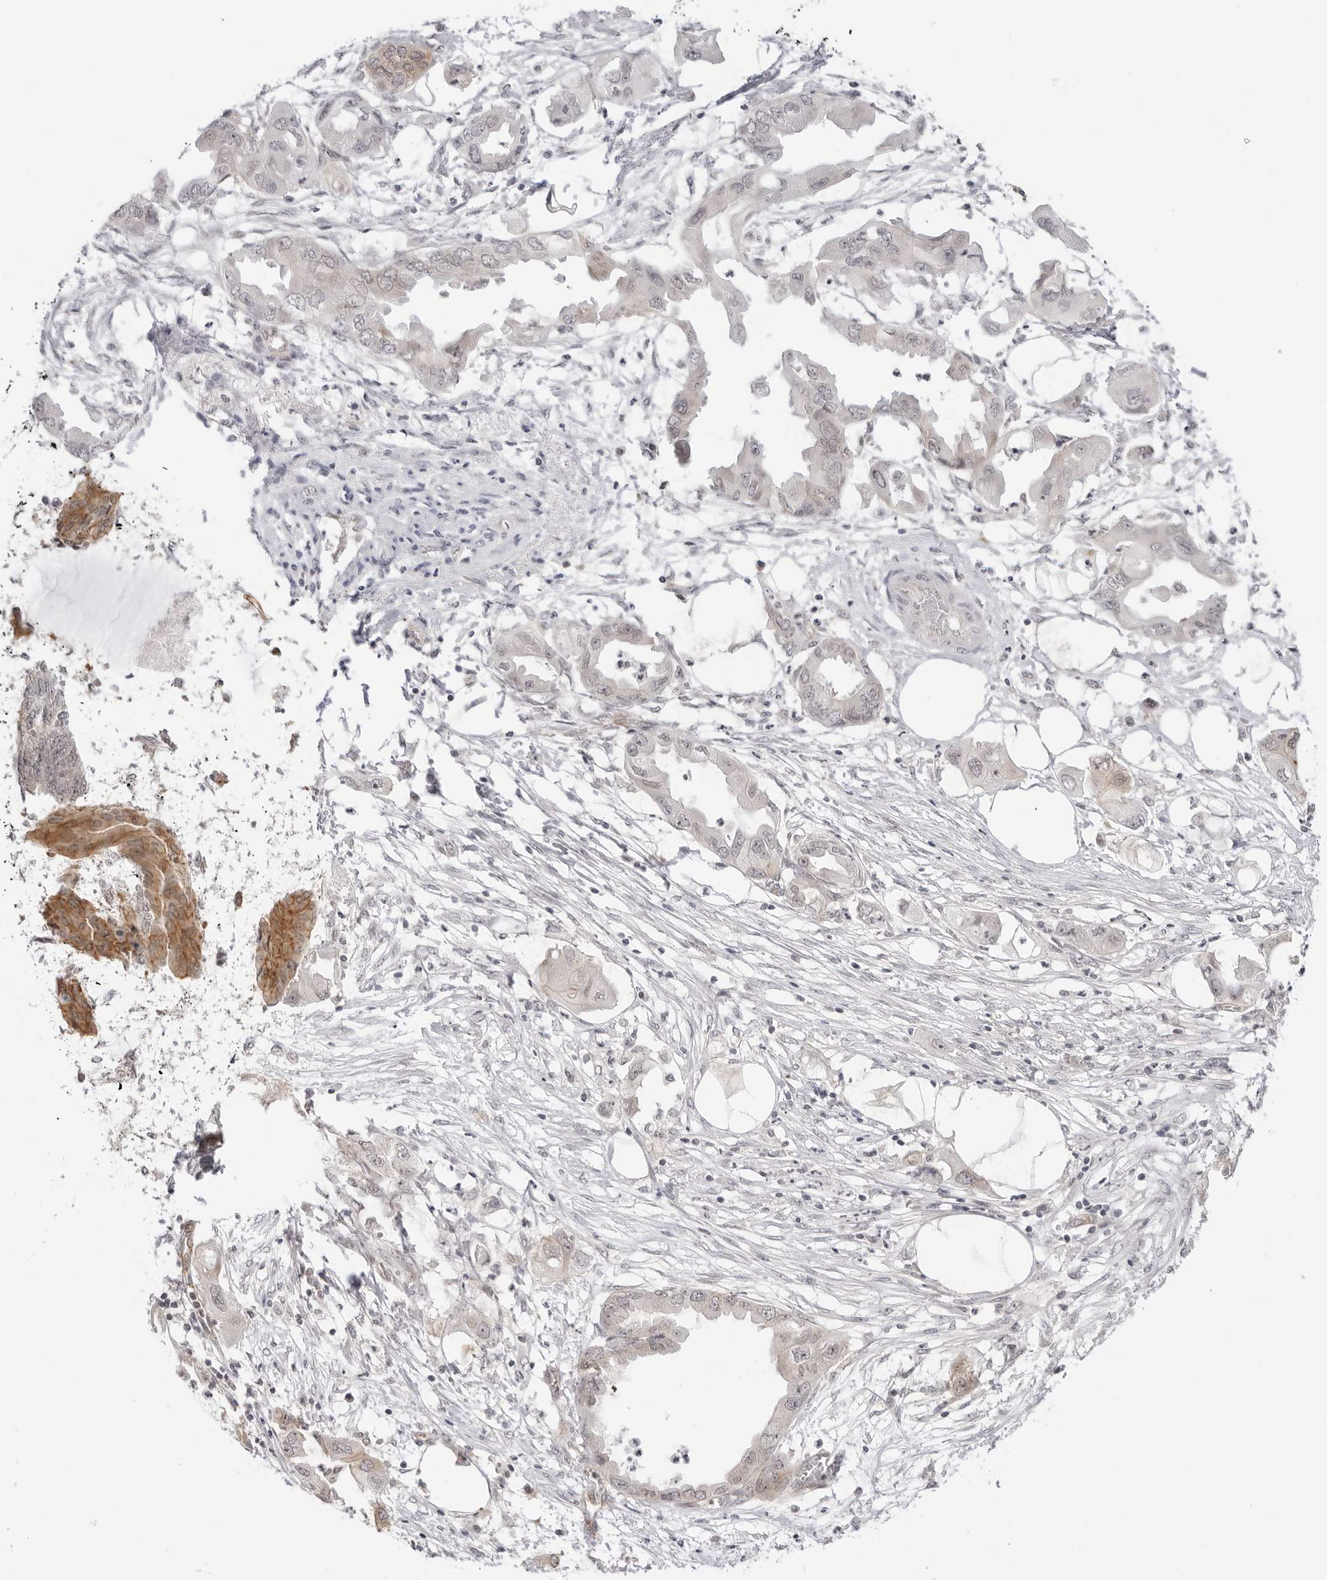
{"staining": {"intensity": "negative", "quantity": "none", "location": "none"}, "tissue": "endometrial cancer", "cell_type": "Tumor cells", "image_type": "cancer", "snomed": [{"axis": "morphology", "description": "Adenocarcinoma, NOS"}, {"axis": "morphology", "description": "Adenocarcinoma, metastatic, NOS"}, {"axis": "topography", "description": "Adipose tissue"}, {"axis": "topography", "description": "Endometrium"}], "caption": "Immunohistochemical staining of human endometrial cancer (metastatic adenocarcinoma) reveals no significant positivity in tumor cells.", "gene": "TRAPPC3", "patient": {"sex": "female", "age": 67}}